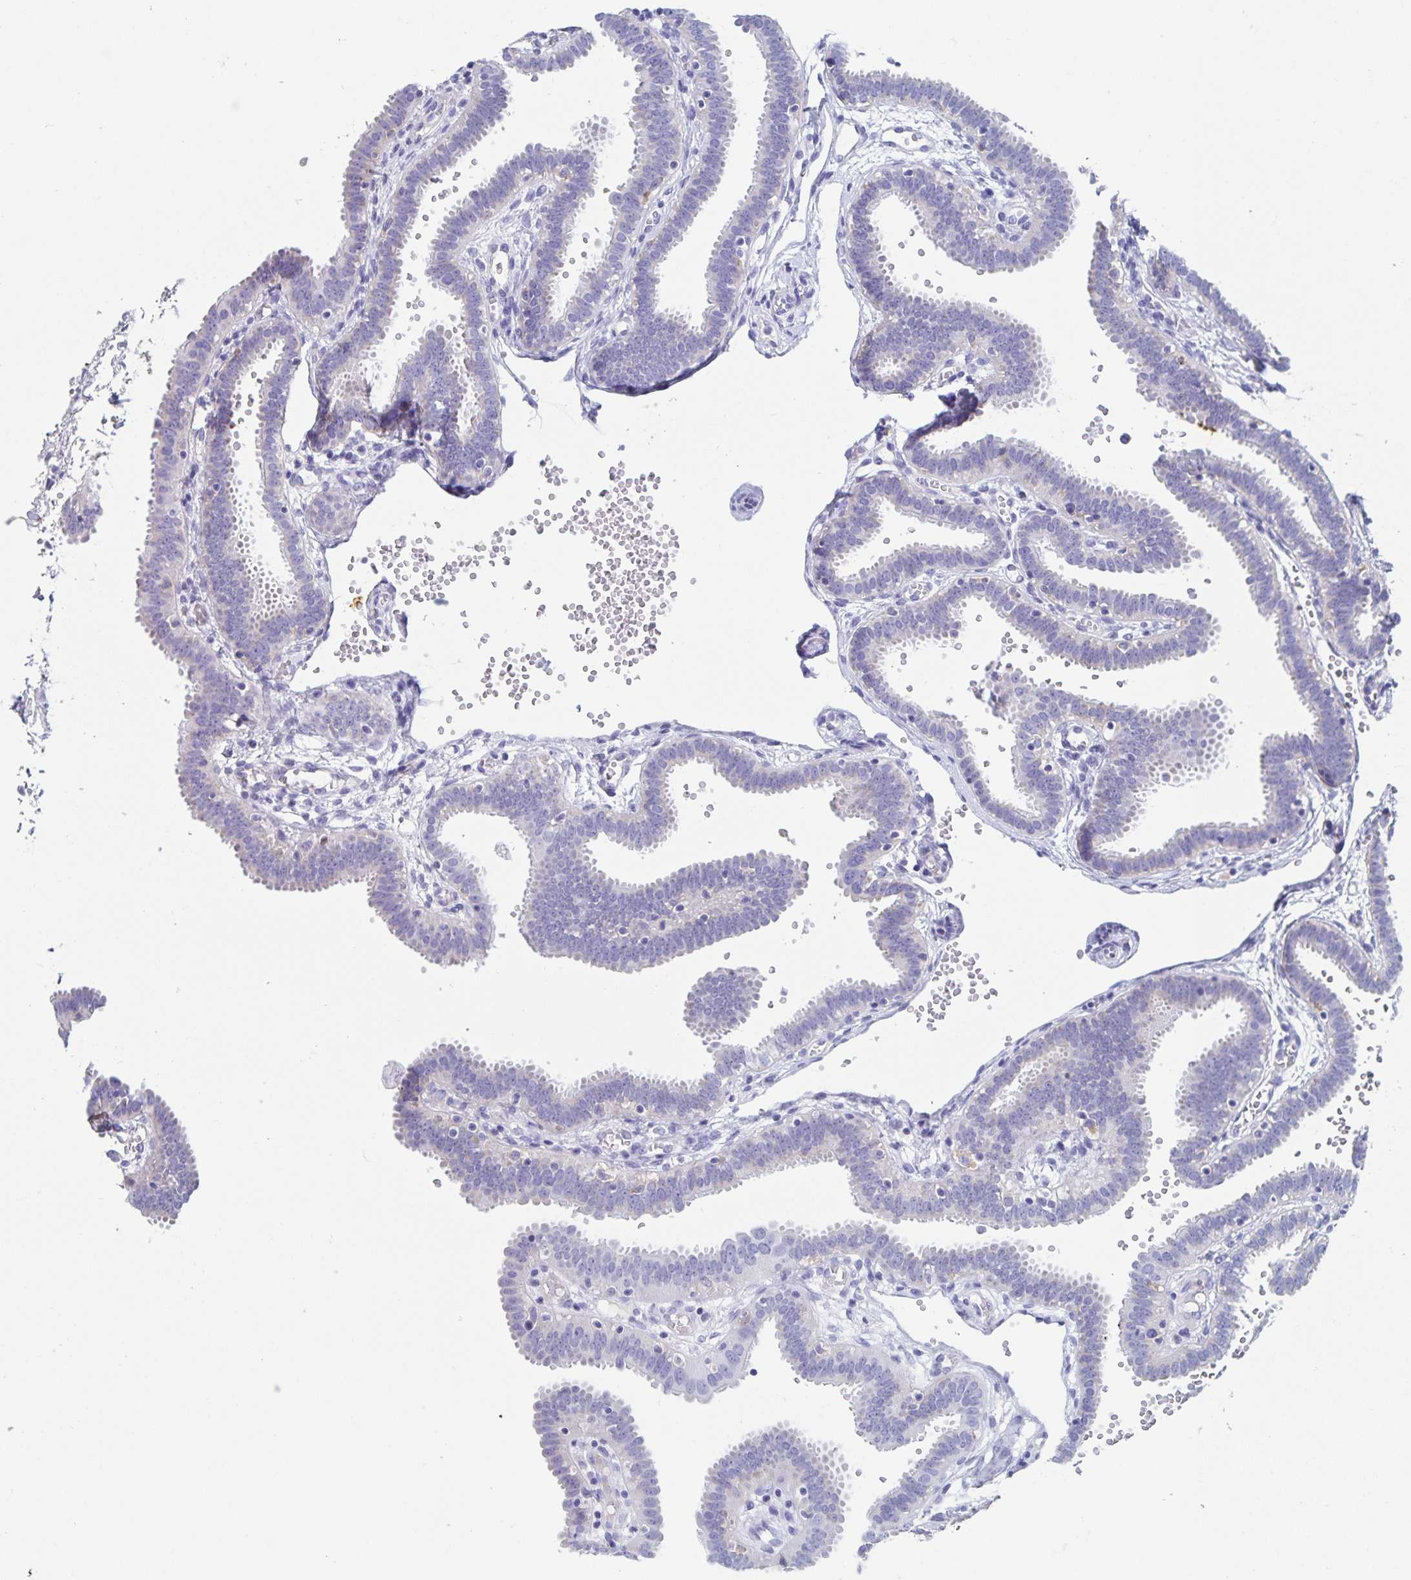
{"staining": {"intensity": "negative", "quantity": "none", "location": "none"}, "tissue": "fallopian tube", "cell_type": "Glandular cells", "image_type": "normal", "snomed": [{"axis": "morphology", "description": "Normal tissue, NOS"}, {"axis": "topography", "description": "Fallopian tube"}], "caption": "Protein analysis of benign fallopian tube displays no significant expression in glandular cells. (IHC, brightfield microscopy, high magnification).", "gene": "DMBT1", "patient": {"sex": "female", "age": 37}}